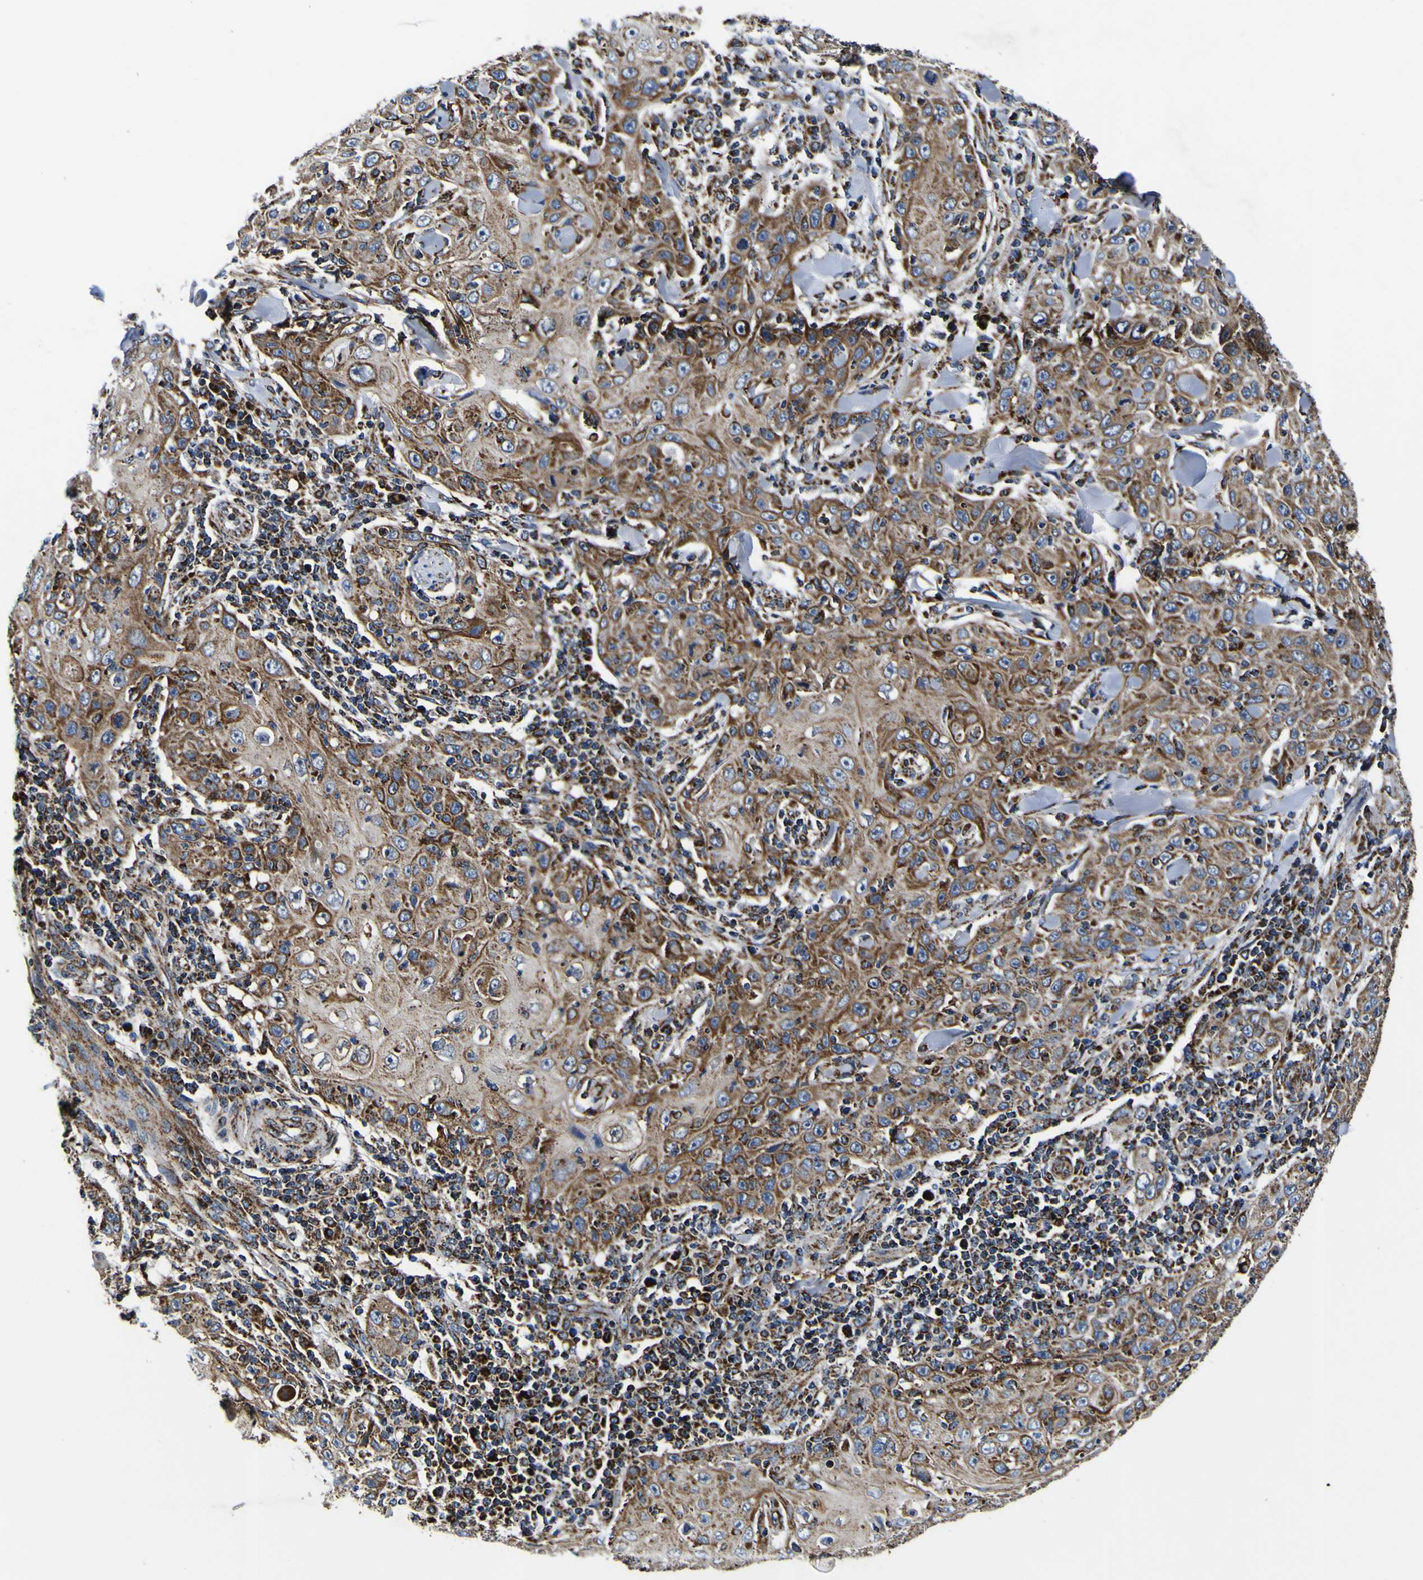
{"staining": {"intensity": "moderate", "quantity": ">75%", "location": "cytoplasmic/membranous"}, "tissue": "skin cancer", "cell_type": "Tumor cells", "image_type": "cancer", "snomed": [{"axis": "morphology", "description": "Squamous cell carcinoma, NOS"}, {"axis": "topography", "description": "Skin"}], "caption": "Immunohistochemical staining of human skin cancer (squamous cell carcinoma) demonstrates medium levels of moderate cytoplasmic/membranous staining in about >75% of tumor cells.", "gene": "PTRH2", "patient": {"sex": "female", "age": 88}}